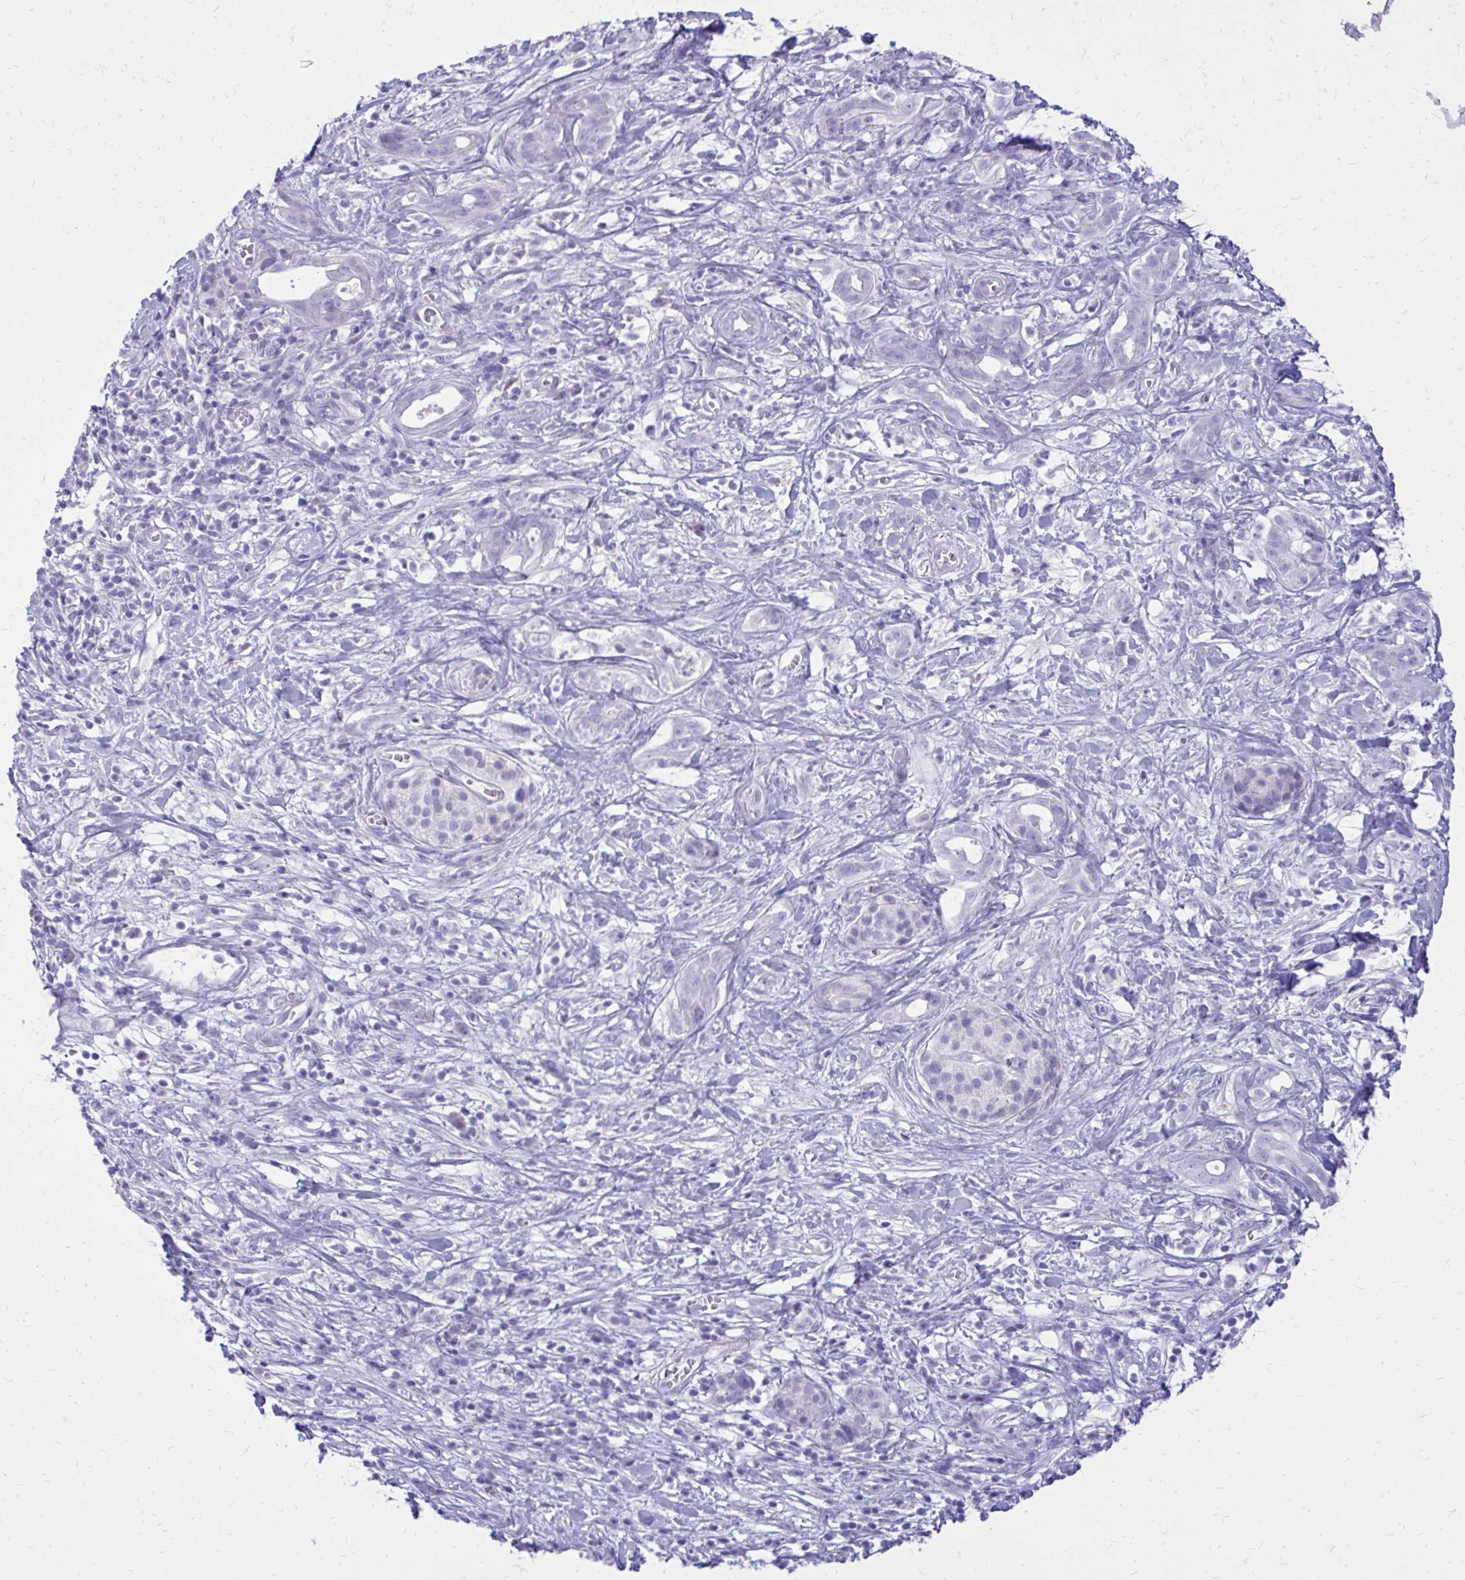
{"staining": {"intensity": "negative", "quantity": "none", "location": "none"}, "tissue": "pancreatic cancer", "cell_type": "Tumor cells", "image_type": "cancer", "snomed": [{"axis": "morphology", "description": "Adenocarcinoma, NOS"}, {"axis": "topography", "description": "Pancreas"}], "caption": "The immunohistochemistry (IHC) photomicrograph has no significant staining in tumor cells of pancreatic adenocarcinoma tissue.", "gene": "BCL6B", "patient": {"sex": "male", "age": 61}}